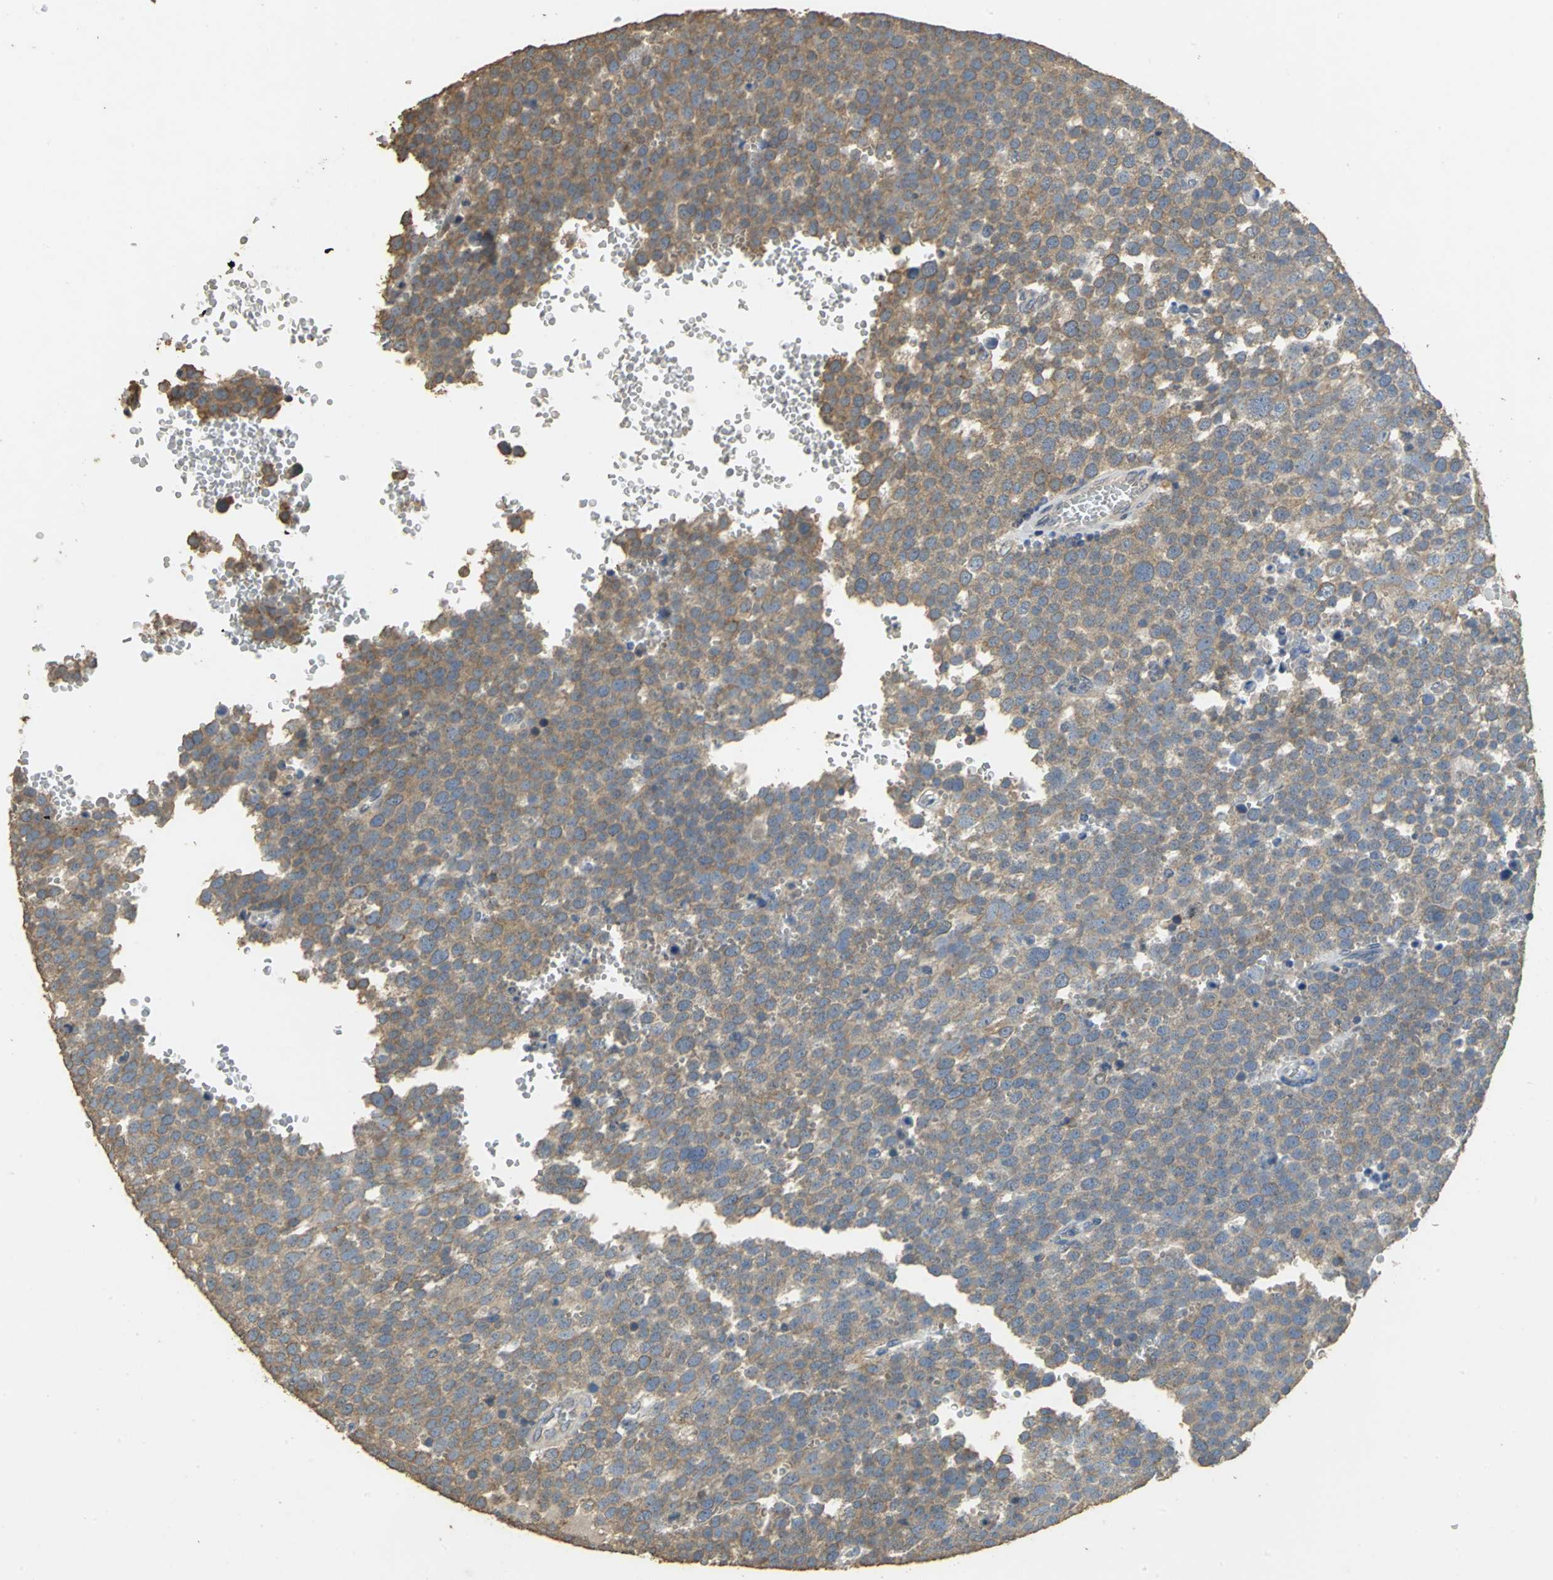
{"staining": {"intensity": "moderate", "quantity": ">75%", "location": "cytoplasmic/membranous"}, "tissue": "testis cancer", "cell_type": "Tumor cells", "image_type": "cancer", "snomed": [{"axis": "morphology", "description": "Seminoma, NOS"}, {"axis": "topography", "description": "Testis"}], "caption": "Protein analysis of testis cancer tissue exhibits moderate cytoplasmic/membranous staining in approximately >75% of tumor cells.", "gene": "ACSL4", "patient": {"sex": "male", "age": 71}}